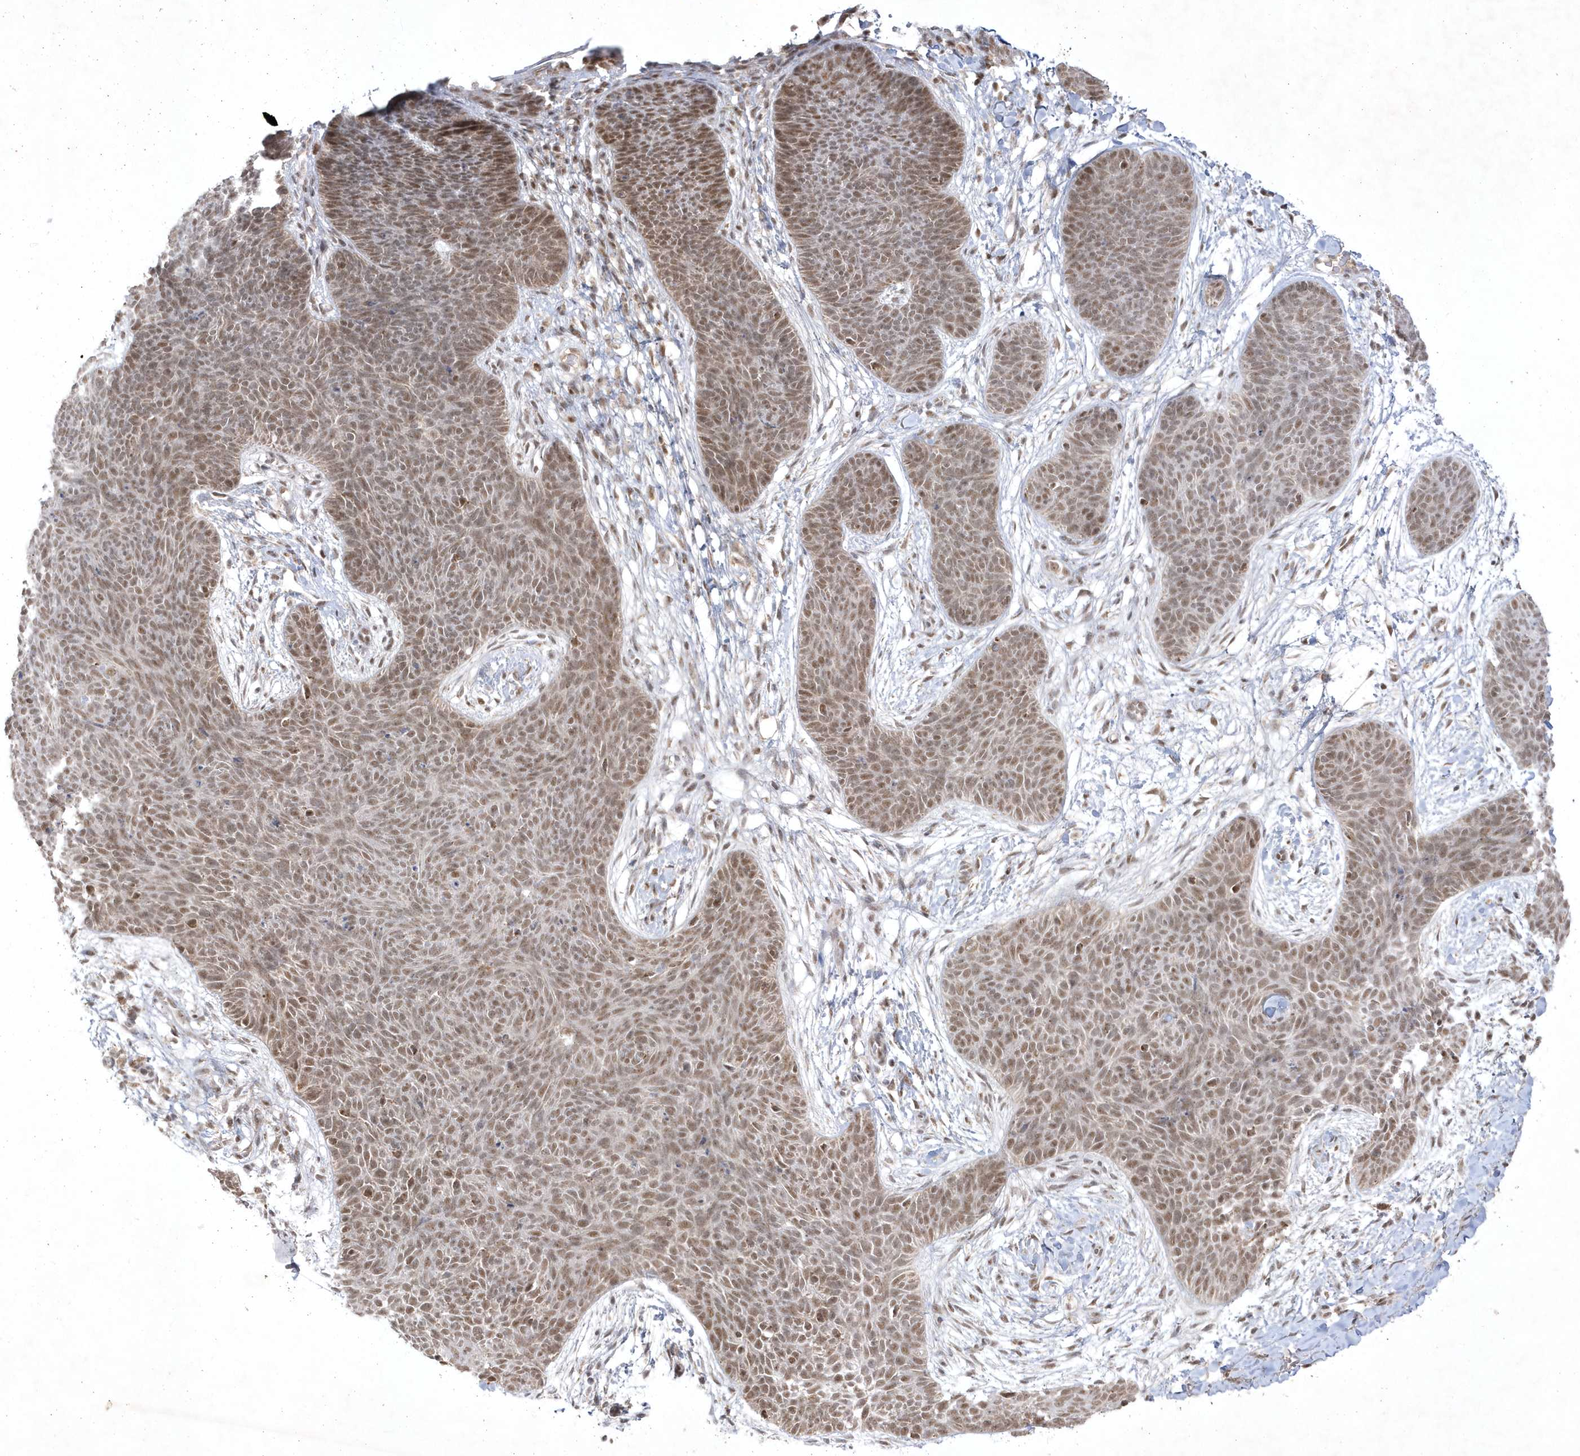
{"staining": {"intensity": "moderate", "quantity": ">75%", "location": "nuclear"}, "tissue": "skin cancer", "cell_type": "Tumor cells", "image_type": "cancer", "snomed": [{"axis": "morphology", "description": "Basal cell carcinoma"}, {"axis": "topography", "description": "Skin"}], "caption": "A photomicrograph showing moderate nuclear positivity in approximately >75% of tumor cells in skin cancer, as visualized by brown immunohistochemical staining.", "gene": "CPSF3", "patient": {"sex": "male", "age": 85}}